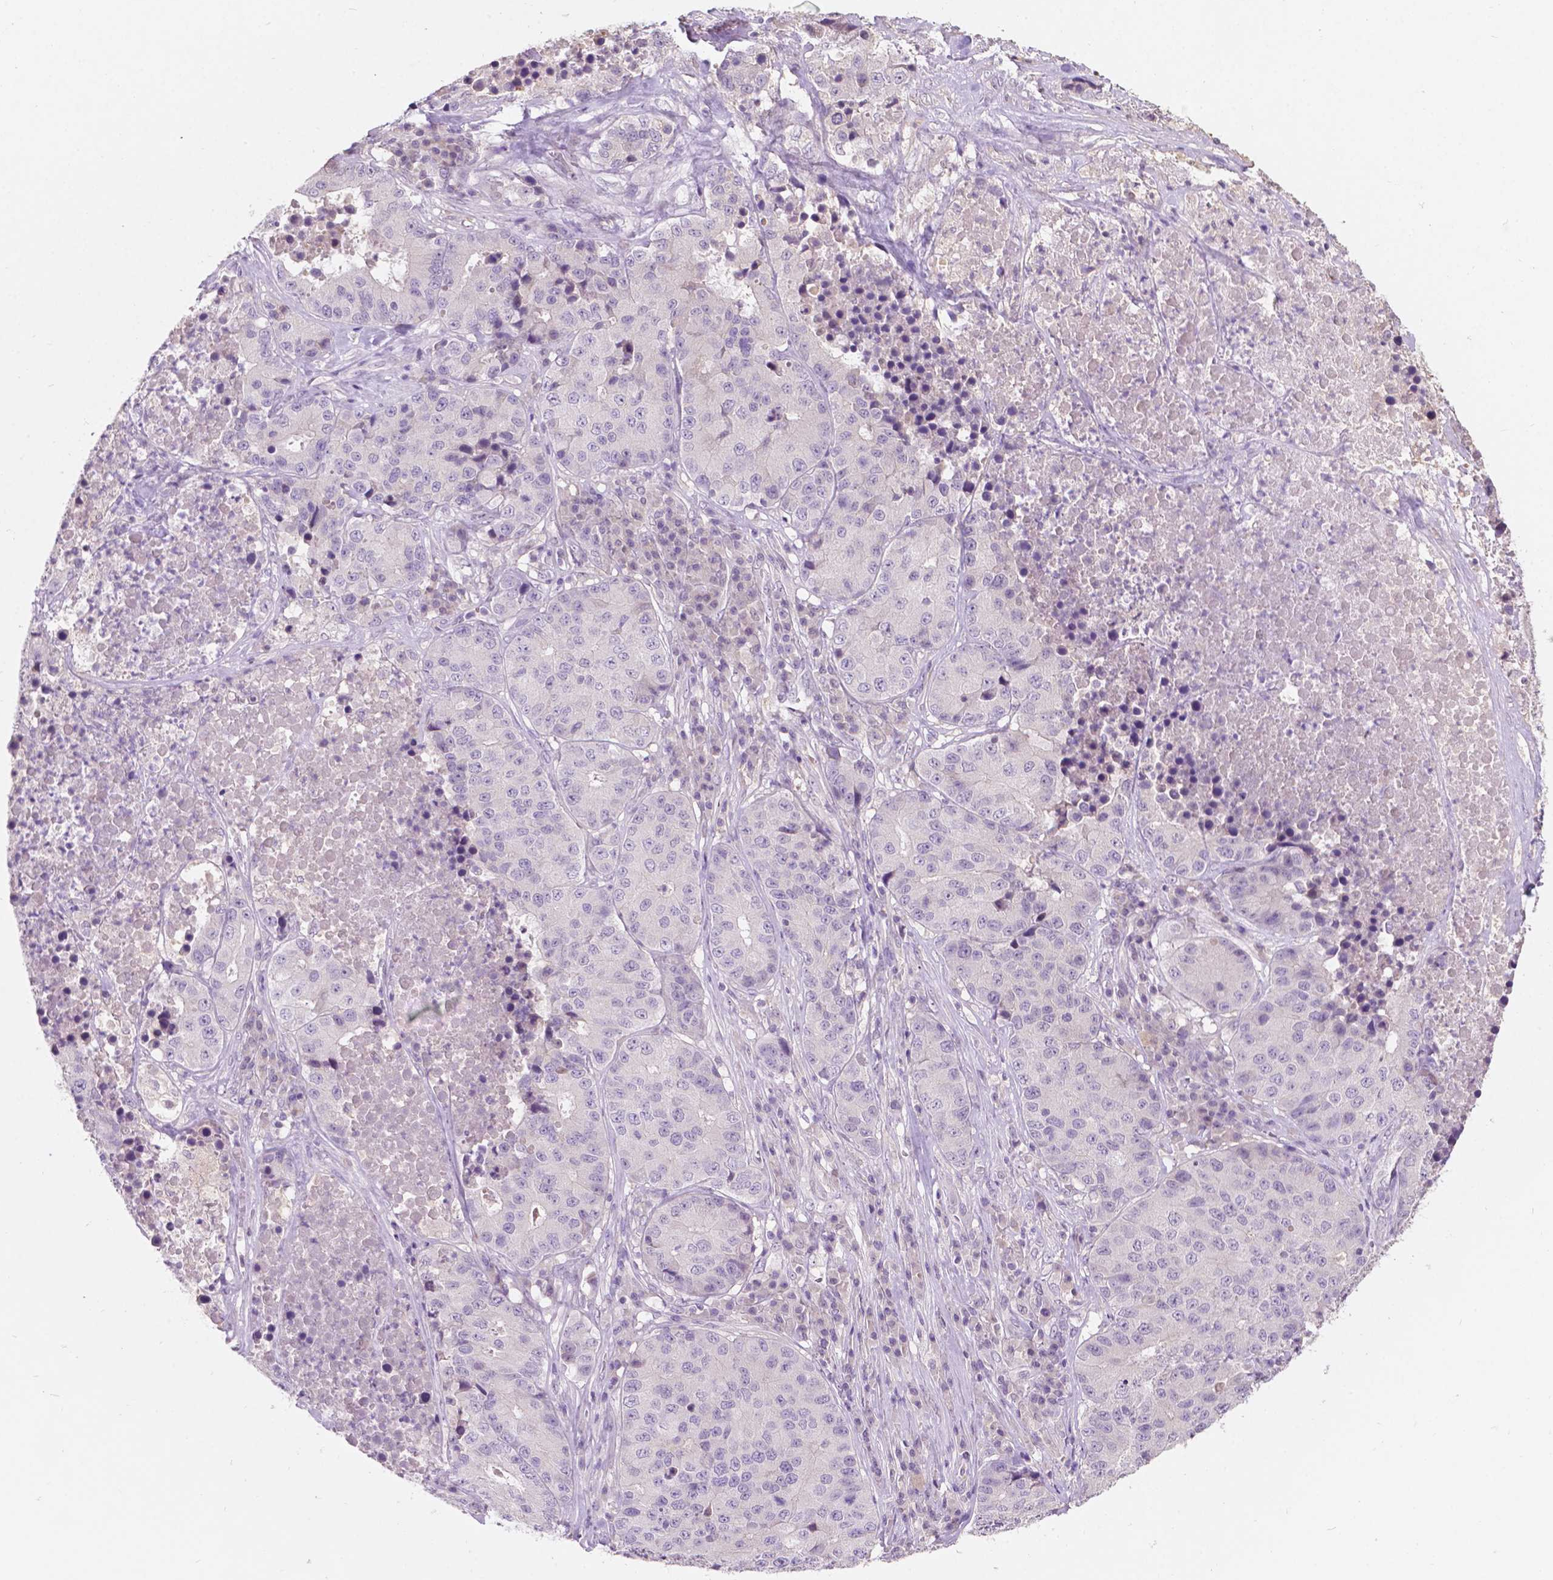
{"staining": {"intensity": "negative", "quantity": "none", "location": "none"}, "tissue": "stomach cancer", "cell_type": "Tumor cells", "image_type": "cancer", "snomed": [{"axis": "morphology", "description": "Adenocarcinoma, NOS"}, {"axis": "topography", "description": "Stomach"}], "caption": "The photomicrograph demonstrates no staining of tumor cells in stomach cancer (adenocarcinoma).", "gene": "TM6SF2", "patient": {"sex": "male", "age": 71}}